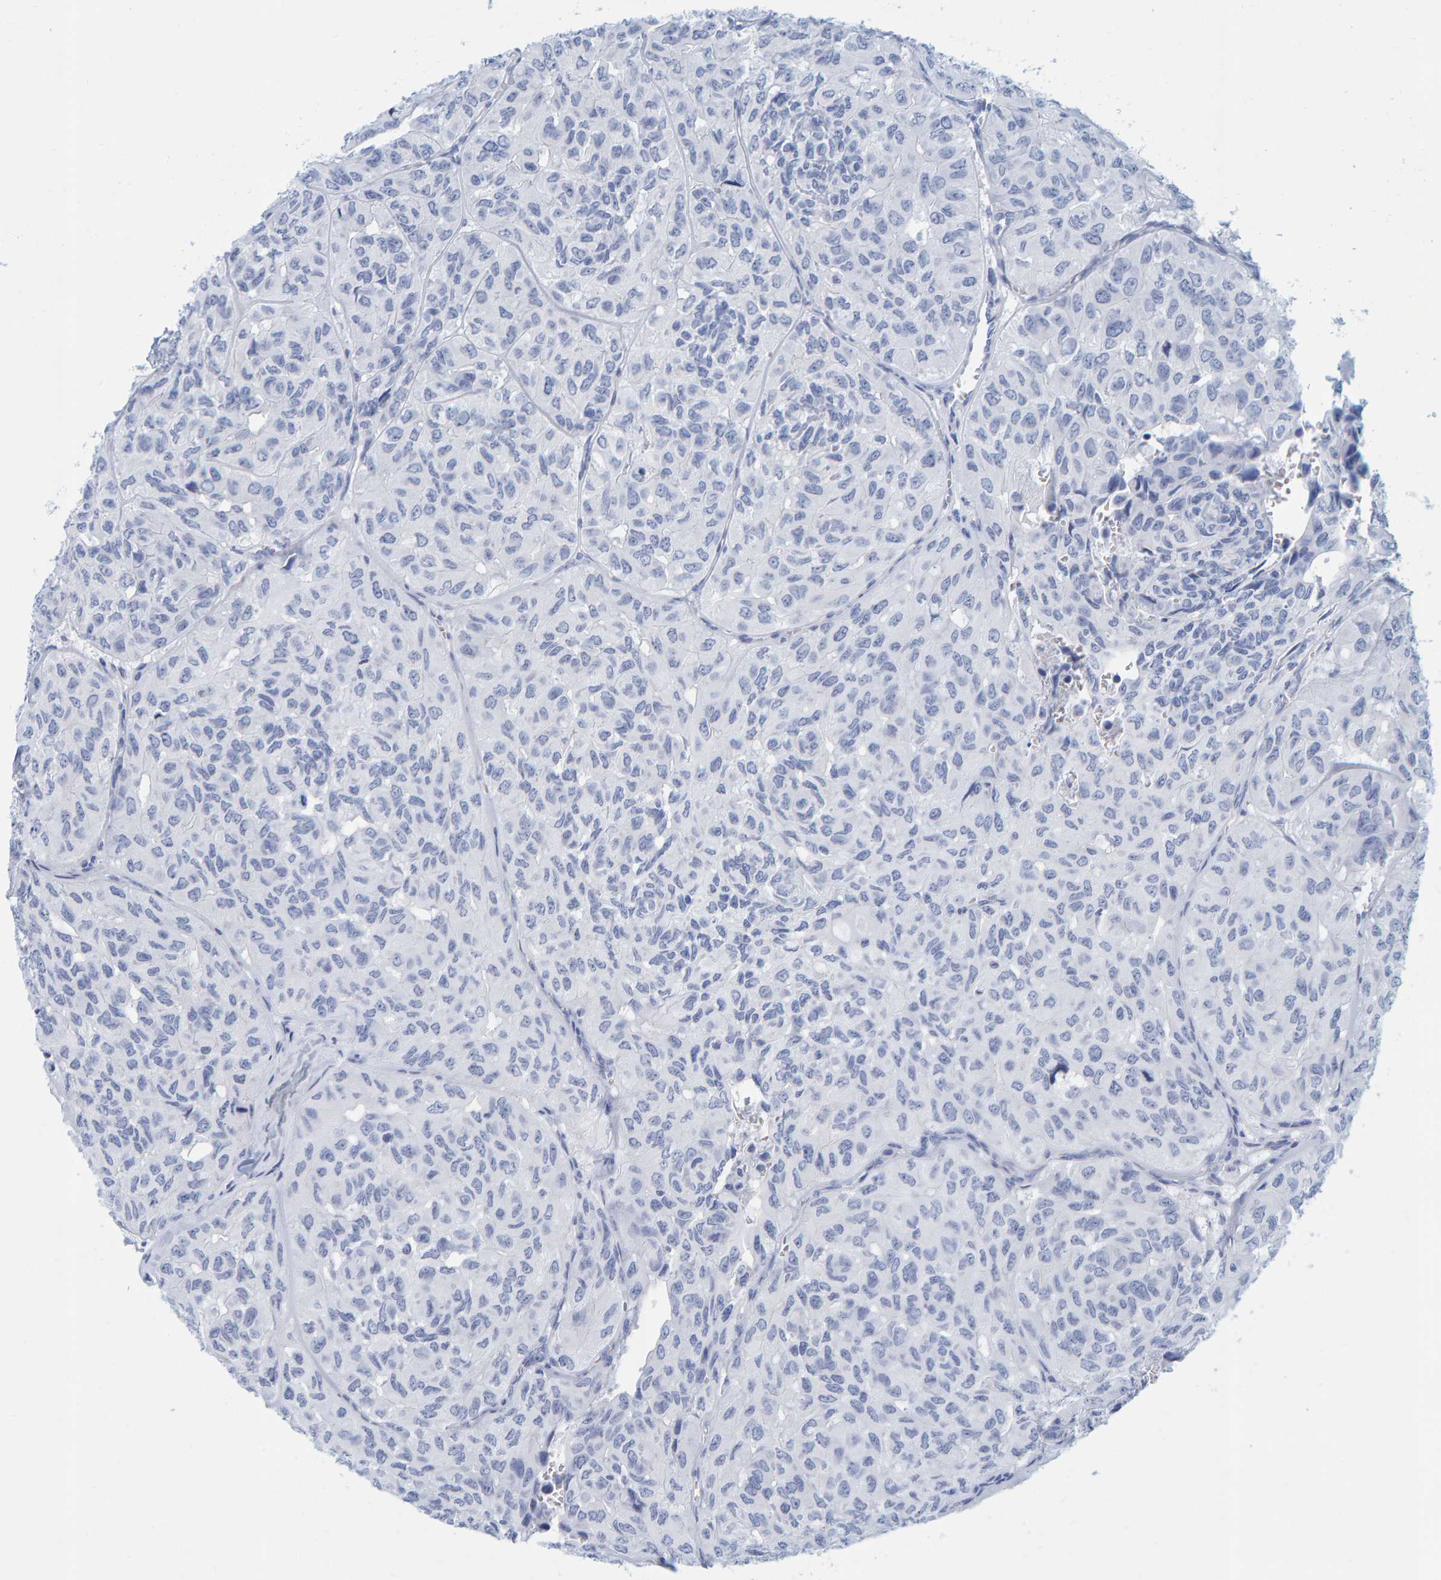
{"staining": {"intensity": "negative", "quantity": "none", "location": "none"}, "tissue": "head and neck cancer", "cell_type": "Tumor cells", "image_type": "cancer", "snomed": [{"axis": "morphology", "description": "Adenocarcinoma, NOS"}, {"axis": "topography", "description": "Salivary gland, NOS"}, {"axis": "topography", "description": "Head-Neck"}], "caption": "This is an IHC micrograph of adenocarcinoma (head and neck). There is no staining in tumor cells.", "gene": "SFTPC", "patient": {"sex": "female", "age": 76}}